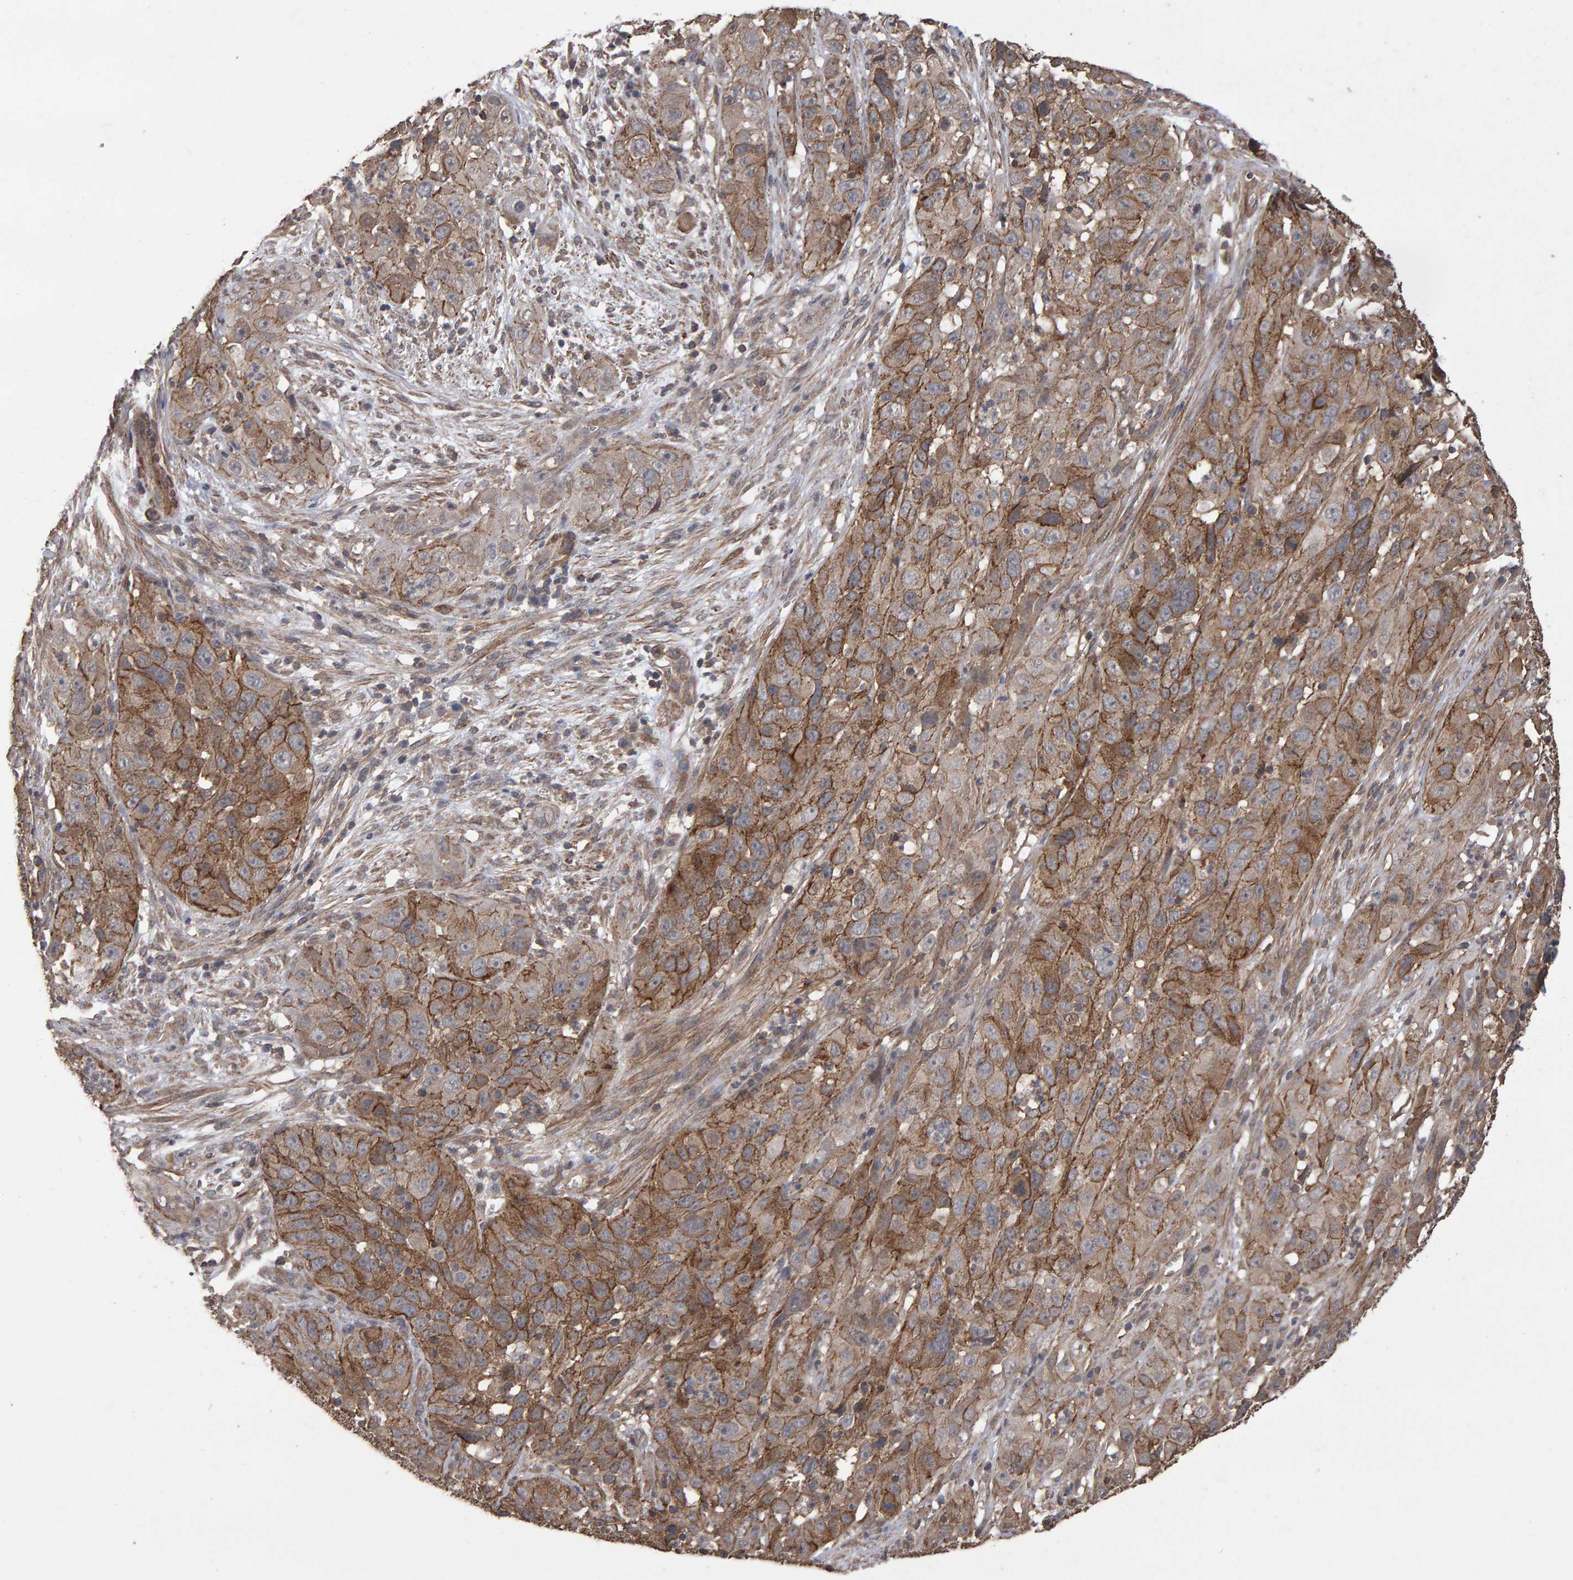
{"staining": {"intensity": "moderate", "quantity": ">75%", "location": "cytoplasmic/membranous"}, "tissue": "cervical cancer", "cell_type": "Tumor cells", "image_type": "cancer", "snomed": [{"axis": "morphology", "description": "Squamous cell carcinoma, NOS"}, {"axis": "topography", "description": "Cervix"}], "caption": "Cervical cancer (squamous cell carcinoma) was stained to show a protein in brown. There is medium levels of moderate cytoplasmic/membranous staining in approximately >75% of tumor cells.", "gene": "SCRIB", "patient": {"sex": "female", "age": 32}}